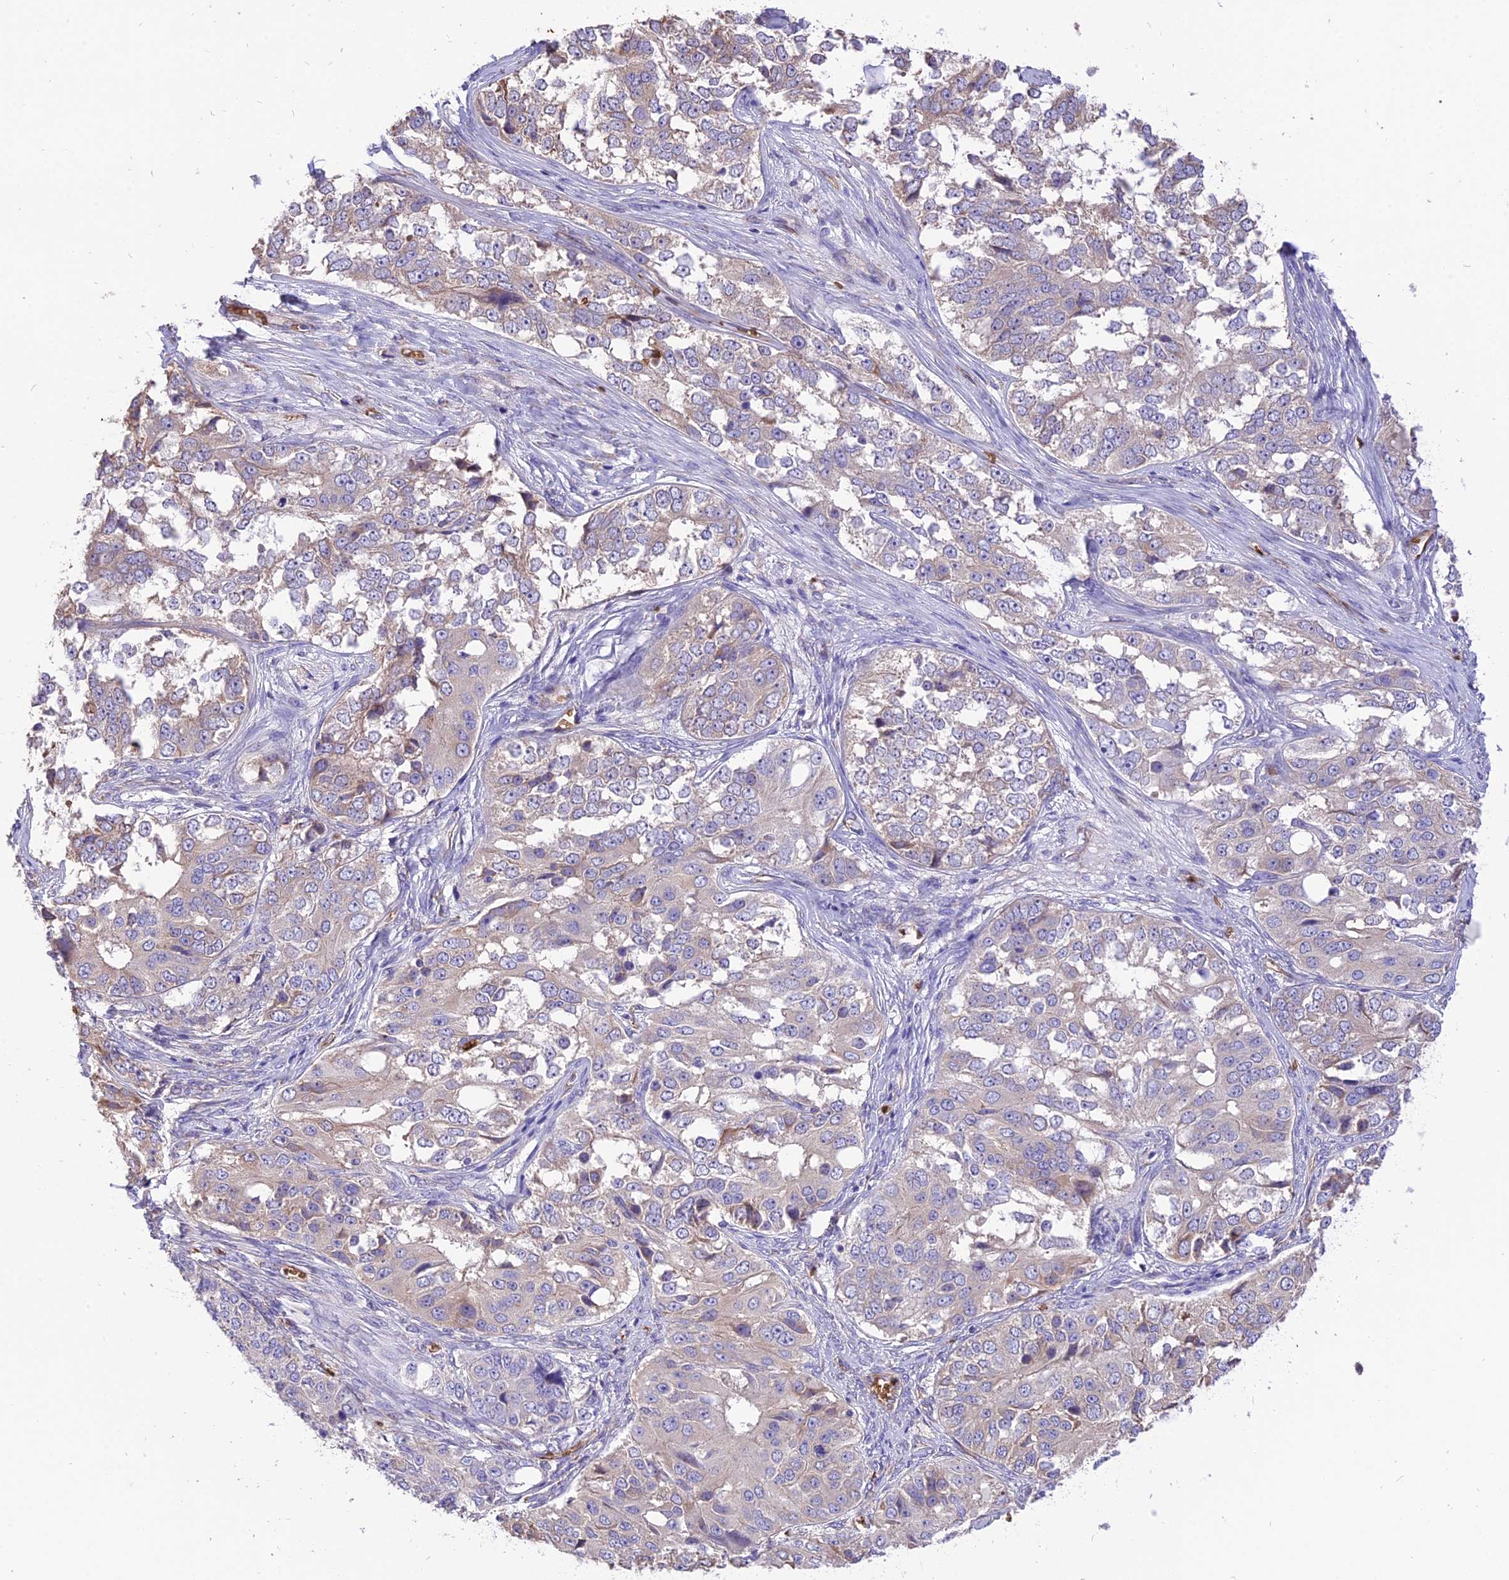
{"staining": {"intensity": "negative", "quantity": "none", "location": "none"}, "tissue": "ovarian cancer", "cell_type": "Tumor cells", "image_type": "cancer", "snomed": [{"axis": "morphology", "description": "Carcinoma, endometroid"}, {"axis": "topography", "description": "Ovary"}], "caption": "Endometroid carcinoma (ovarian) was stained to show a protein in brown. There is no significant staining in tumor cells.", "gene": "TTC4", "patient": {"sex": "female", "age": 51}}